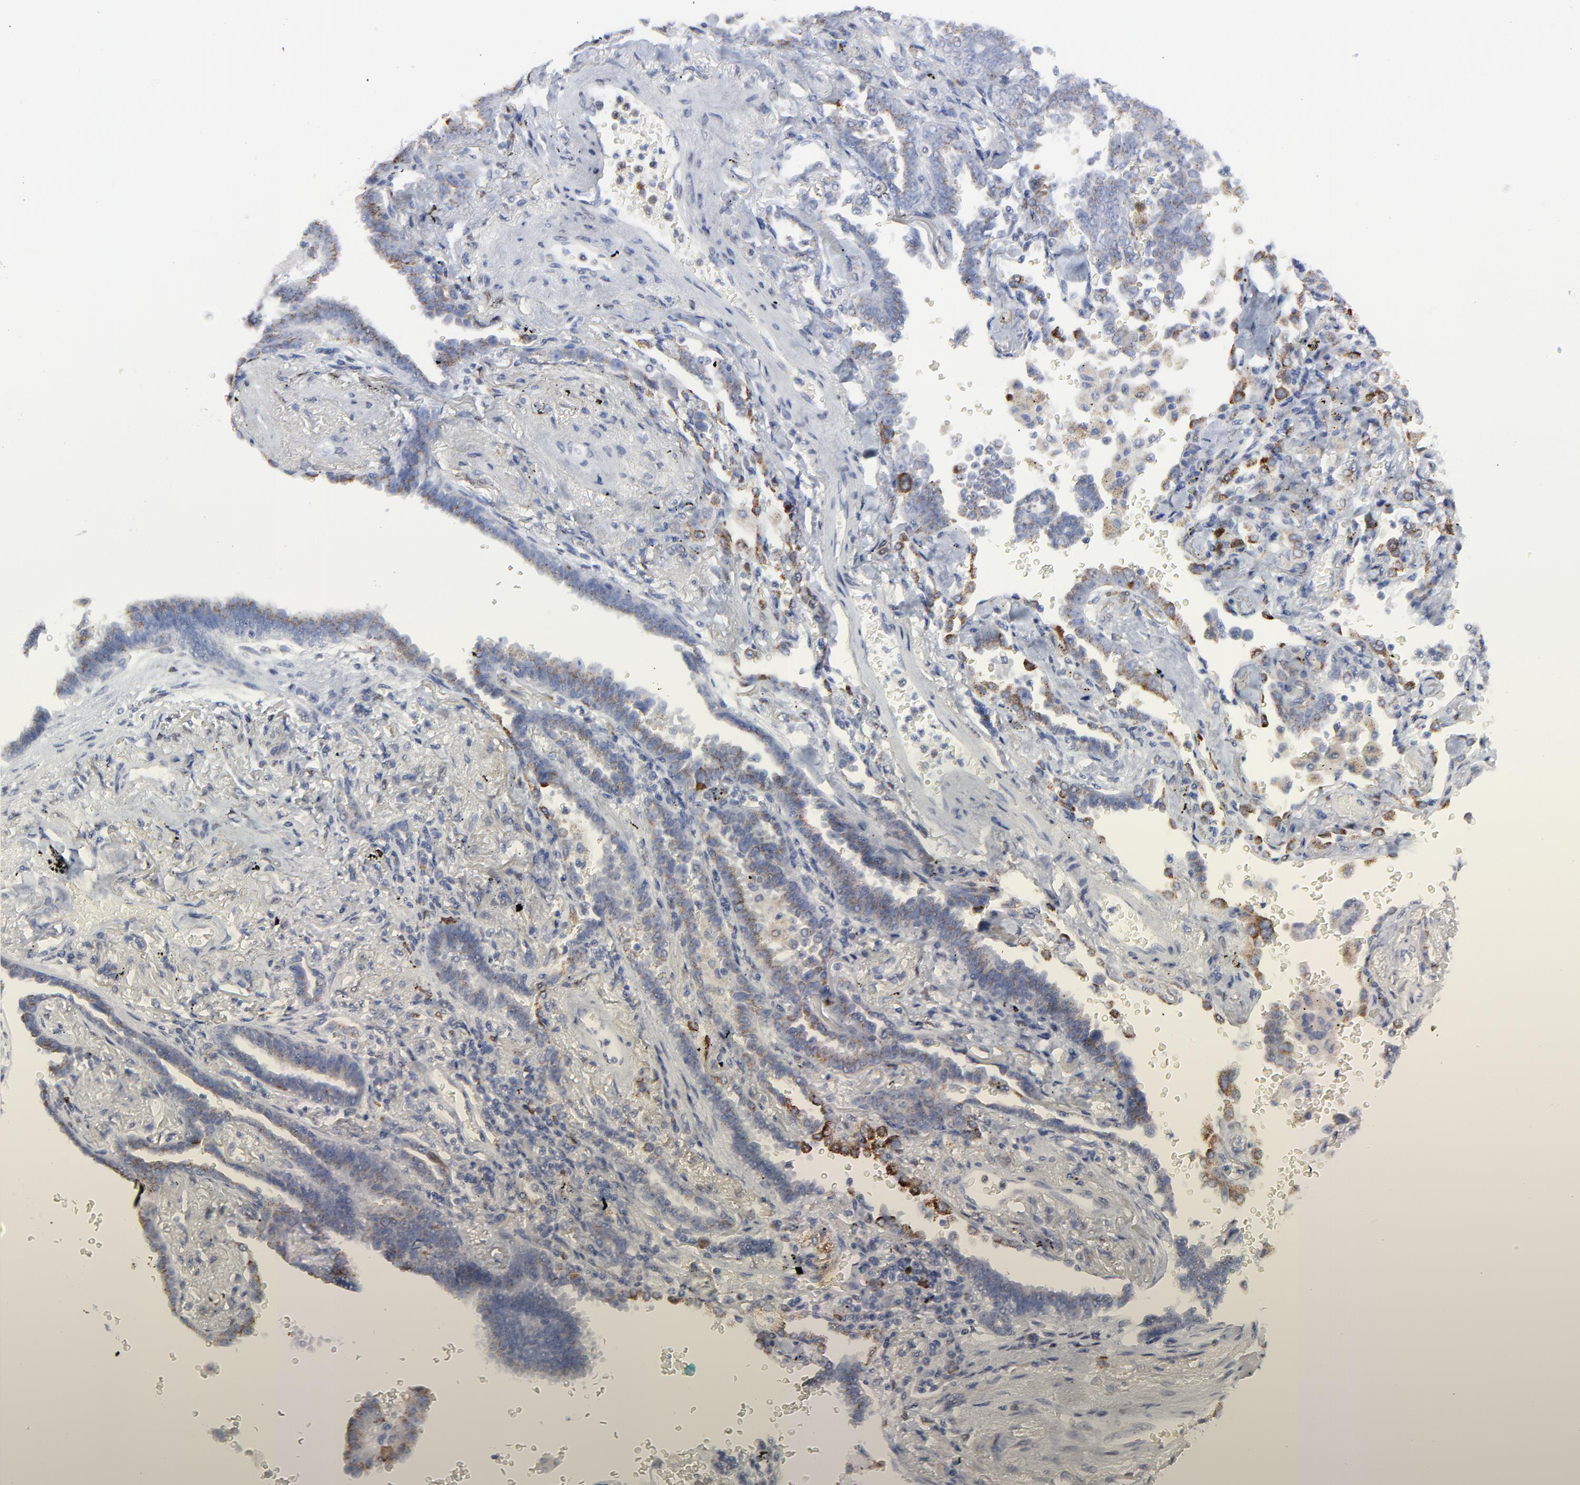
{"staining": {"intensity": "weak", "quantity": "25%-75%", "location": "cytoplasmic/membranous"}, "tissue": "lung cancer", "cell_type": "Tumor cells", "image_type": "cancer", "snomed": [{"axis": "morphology", "description": "Adenocarcinoma, NOS"}, {"axis": "topography", "description": "Lung"}], "caption": "IHC histopathology image of human adenocarcinoma (lung) stained for a protein (brown), which exhibits low levels of weak cytoplasmic/membranous positivity in approximately 25%-75% of tumor cells.", "gene": "NCAPH", "patient": {"sex": "female", "age": 64}}